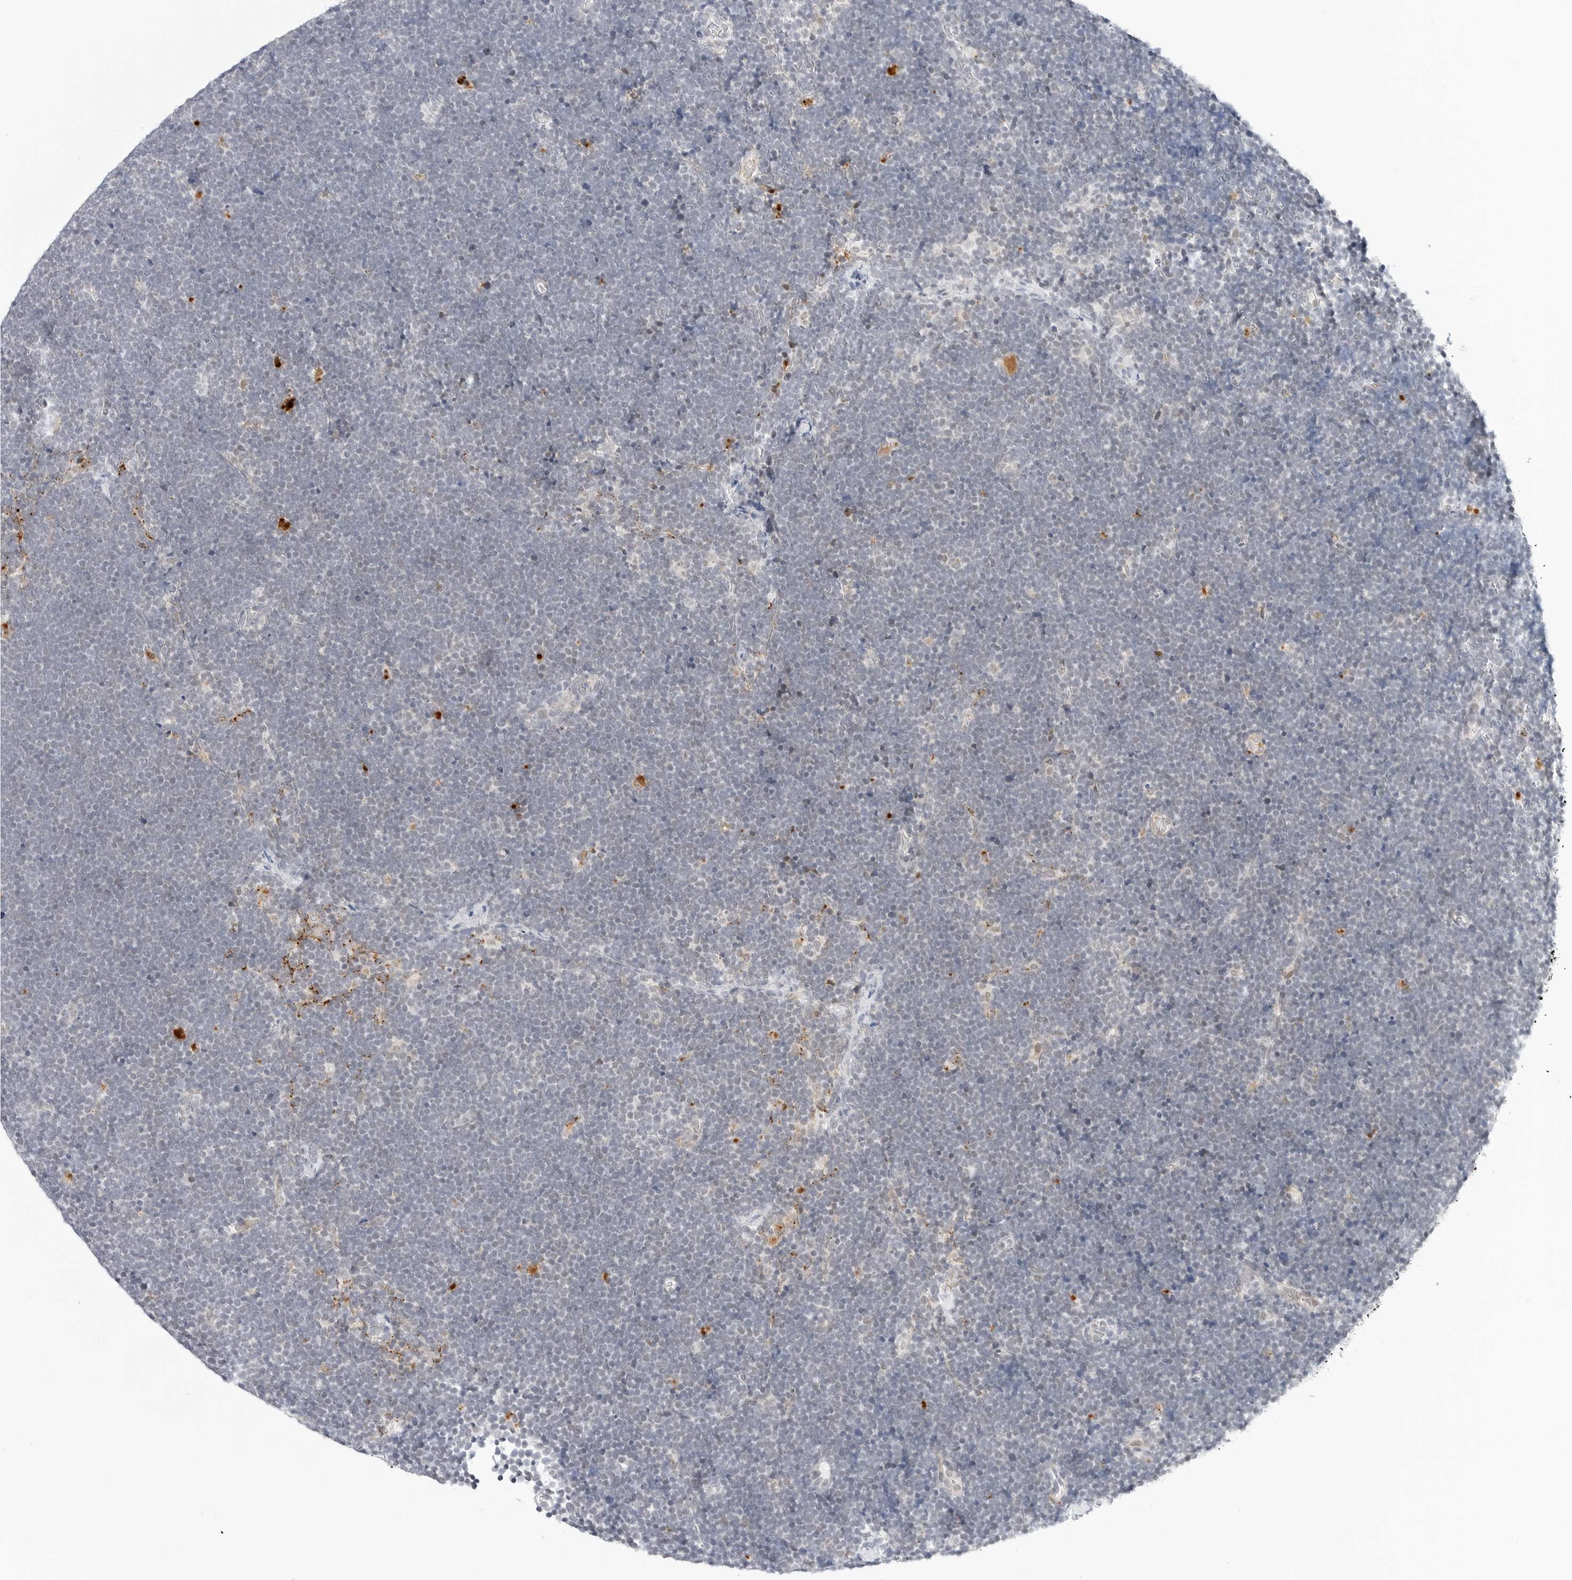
{"staining": {"intensity": "negative", "quantity": "none", "location": "none"}, "tissue": "lymphoma", "cell_type": "Tumor cells", "image_type": "cancer", "snomed": [{"axis": "morphology", "description": "Malignant lymphoma, non-Hodgkin's type, High grade"}, {"axis": "topography", "description": "Lymph node"}], "caption": "DAB immunohistochemical staining of human high-grade malignant lymphoma, non-Hodgkin's type exhibits no significant expression in tumor cells.", "gene": "TSEN2", "patient": {"sex": "male", "age": 13}}